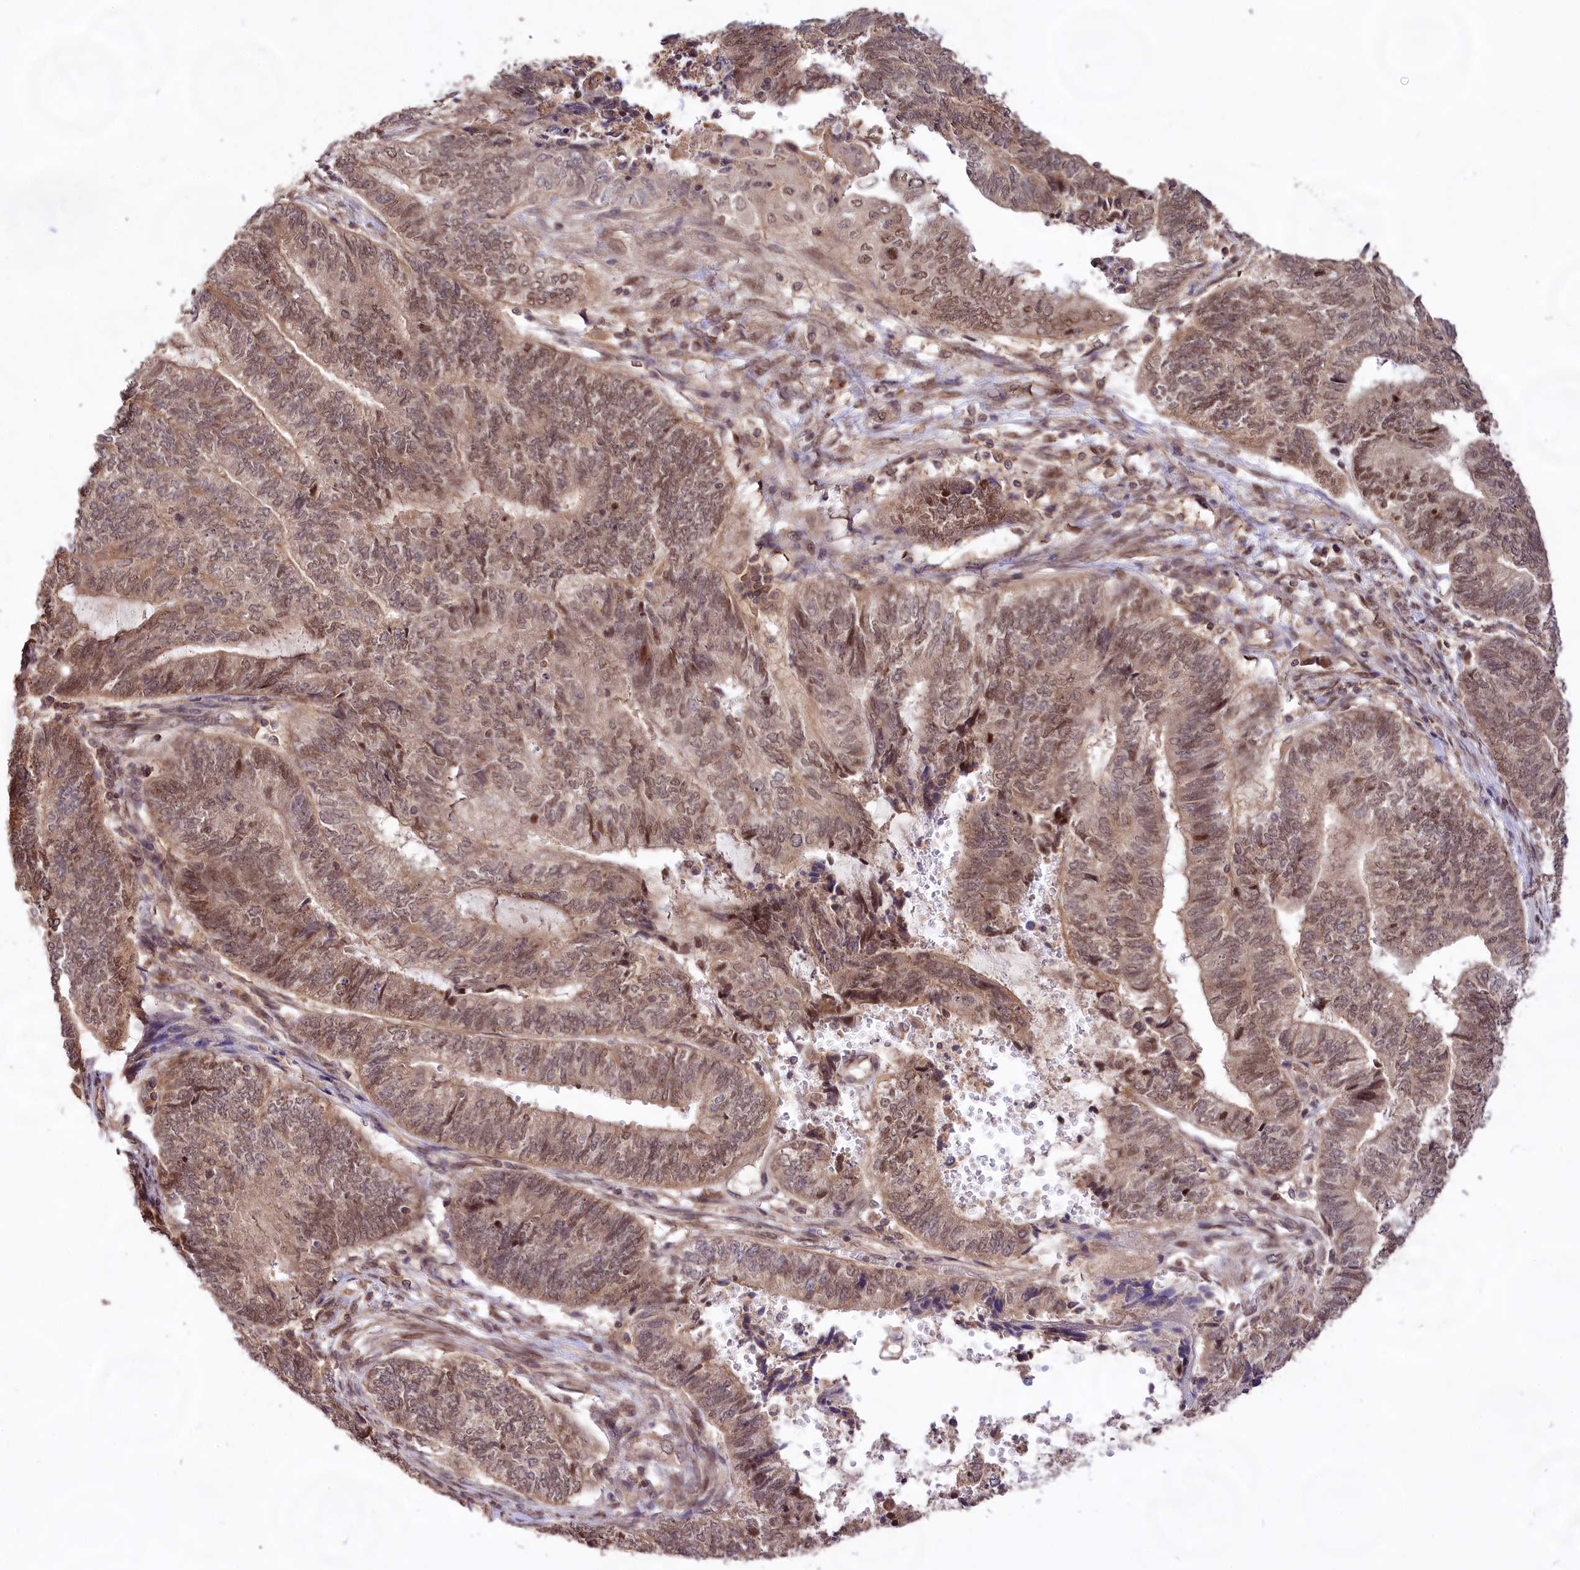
{"staining": {"intensity": "moderate", "quantity": ">75%", "location": "nuclear"}, "tissue": "endometrial cancer", "cell_type": "Tumor cells", "image_type": "cancer", "snomed": [{"axis": "morphology", "description": "Adenocarcinoma, NOS"}, {"axis": "topography", "description": "Uterus"}, {"axis": "topography", "description": "Endometrium"}], "caption": "An image showing moderate nuclear expression in approximately >75% of tumor cells in endometrial cancer (adenocarcinoma), as visualized by brown immunohistochemical staining.", "gene": "RRP8", "patient": {"sex": "female", "age": 70}}